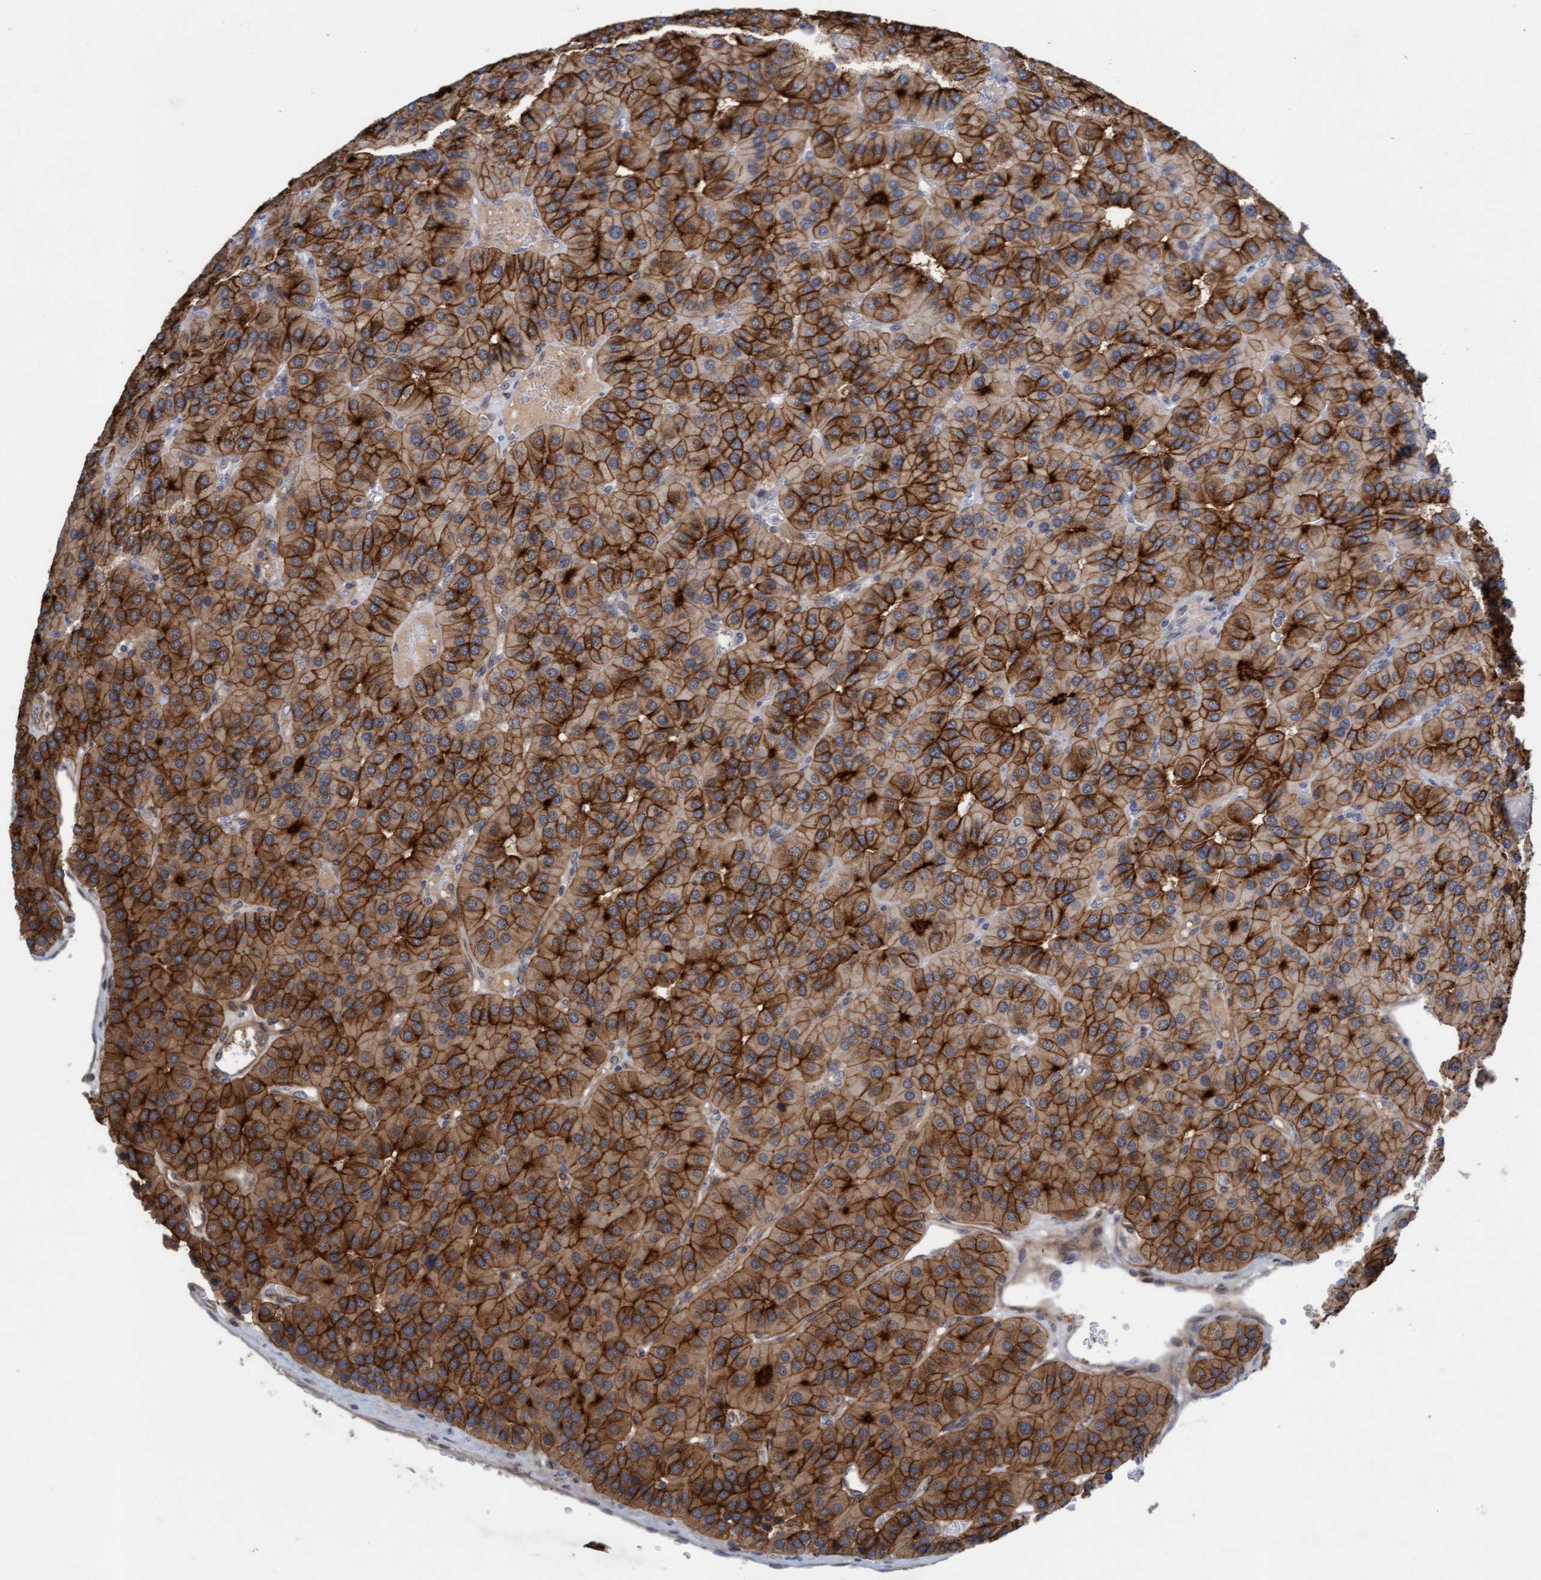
{"staining": {"intensity": "strong", "quantity": ">75%", "location": "cytoplasmic/membranous"}, "tissue": "parathyroid gland", "cell_type": "Glandular cells", "image_type": "normal", "snomed": [{"axis": "morphology", "description": "Normal tissue, NOS"}, {"axis": "morphology", "description": "Adenoma, NOS"}, {"axis": "topography", "description": "Parathyroid gland"}], "caption": "High-power microscopy captured an immunohistochemistry (IHC) micrograph of benign parathyroid gland, revealing strong cytoplasmic/membranous staining in about >75% of glandular cells.", "gene": "TSTD2", "patient": {"sex": "female", "age": 86}}